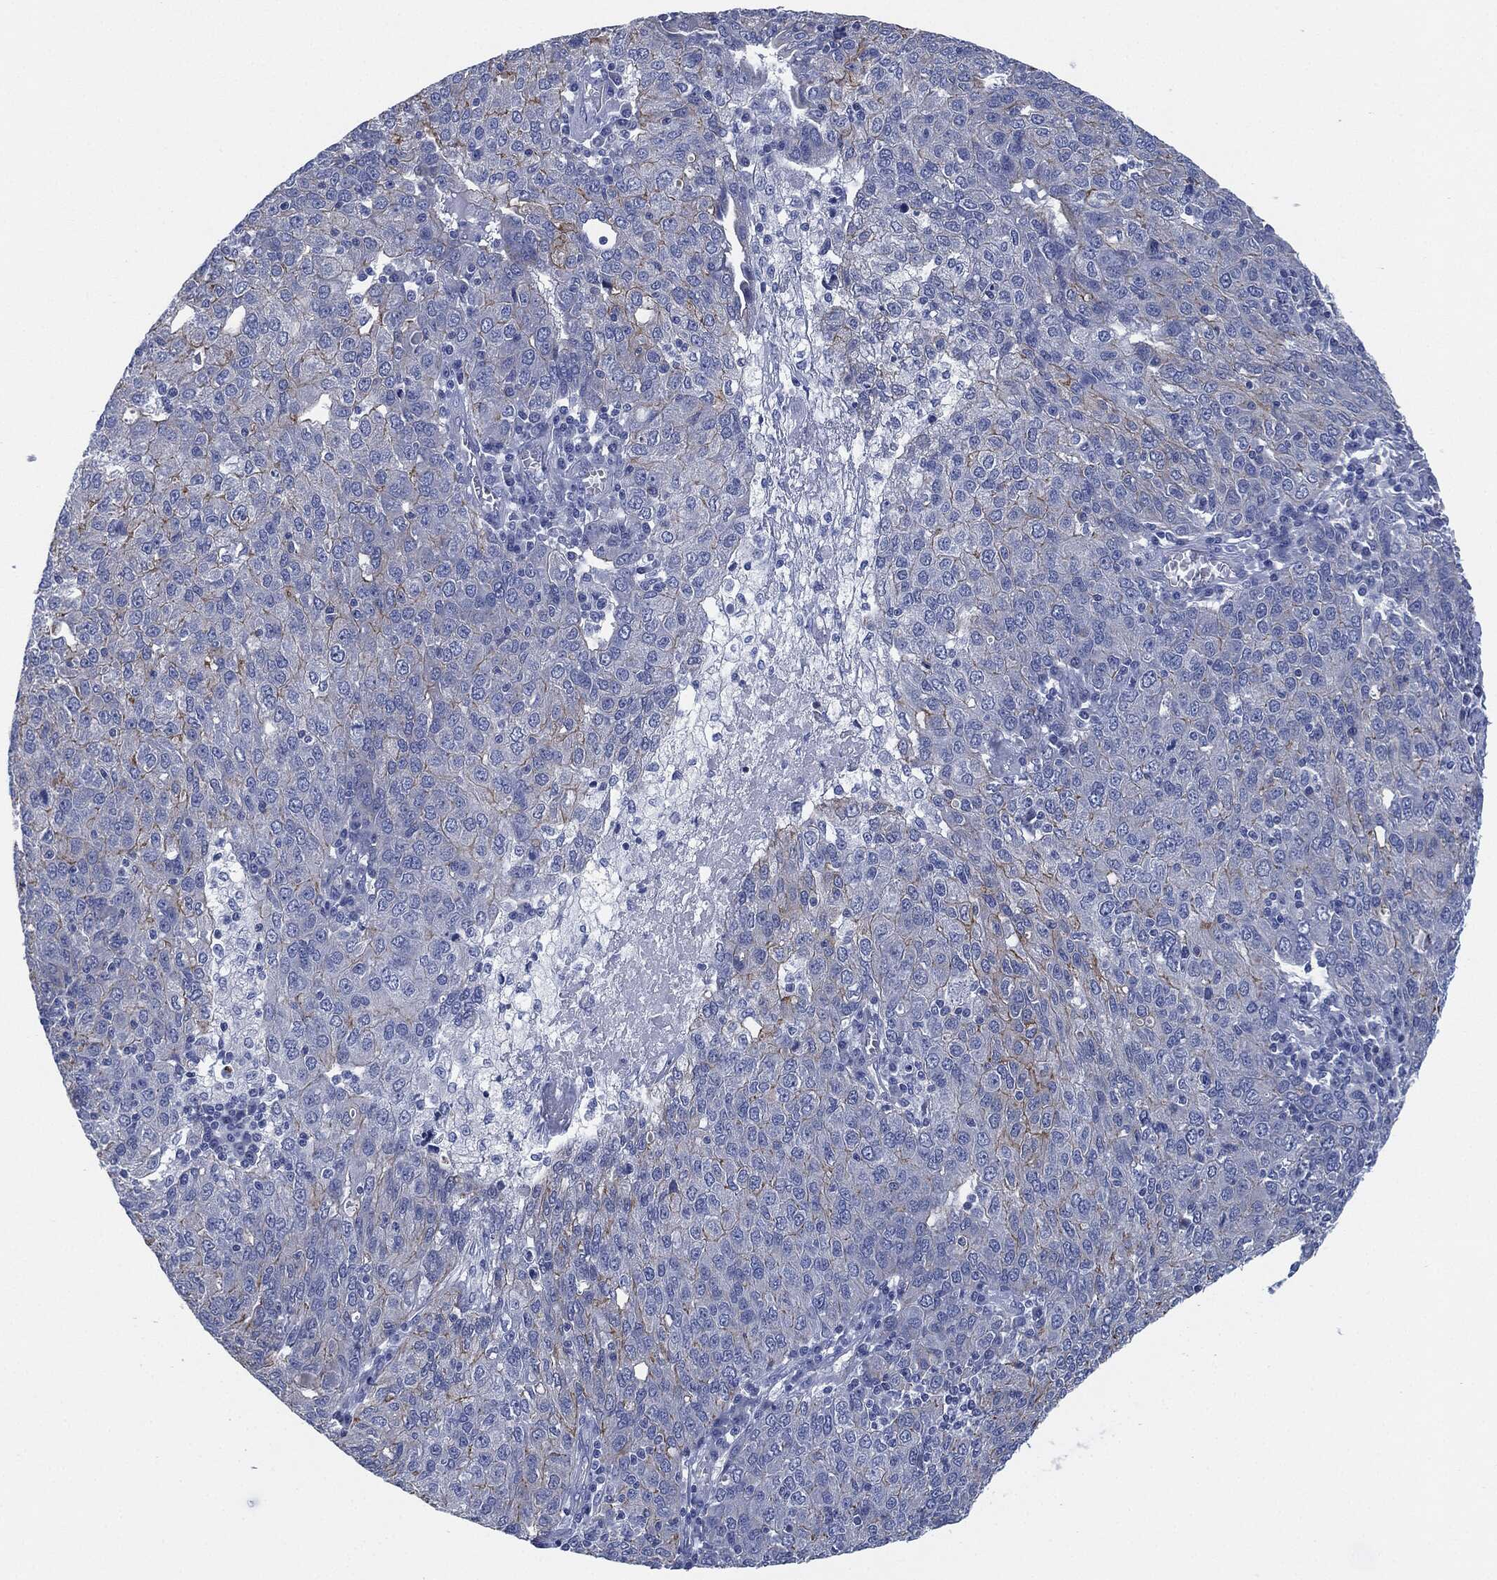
{"staining": {"intensity": "negative", "quantity": "none", "location": "none"}, "tissue": "ovarian cancer", "cell_type": "Tumor cells", "image_type": "cancer", "snomed": [{"axis": "morphology", "description": "Carcinoma, endometroid"}, {"axis": "topography", "description": "Ovary"}], "caption": "High power microscopy photomicrograph of an immunohistochemistry image of endometroid carcinoma (ovarian), revealing no significant staining in tumor cells.", "gene": "SHROOM2", "patient": {"sex": "female", "age": 50}}